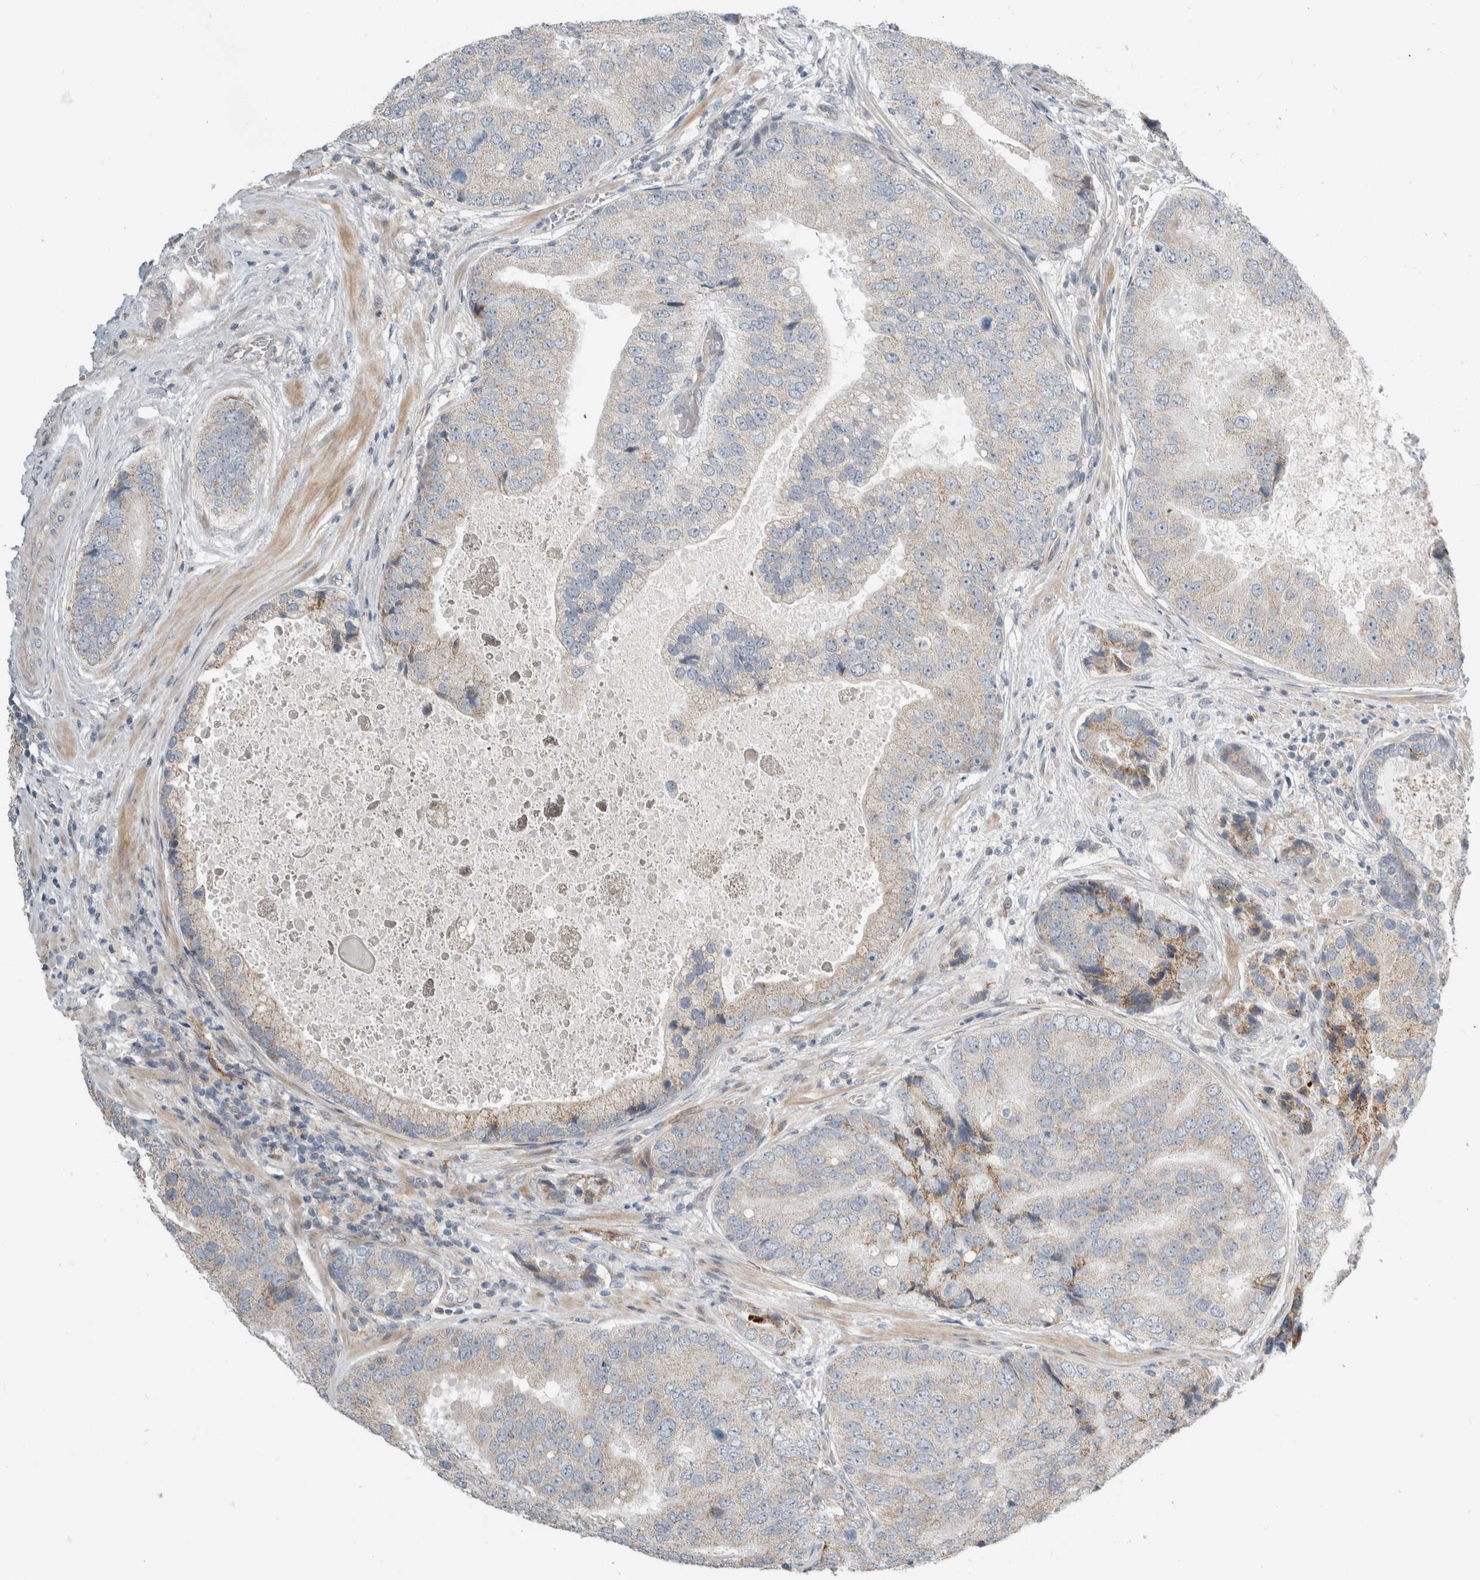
{"staining": {"intensity": "moderate", "quantity": "<25%", "location": "cytoplasmic/membranous"}, "tissue": "prostate cancer", "cell_type": "Tumor cells", "image_type": "cancer", "snomed": [{"axis": "morphology", "description": "Adenocarcinoma, High grade"}, {"axis": "topography", "description": "Prostate"}], "caption": "Prostate cancer stained with immunohistochemistry demonstrates moderate cytoplasmic/membranous expression in approximately <25% of tumor cells.", "gene": "KPNA5", "patient": {"sex": "male", "age": 70}}